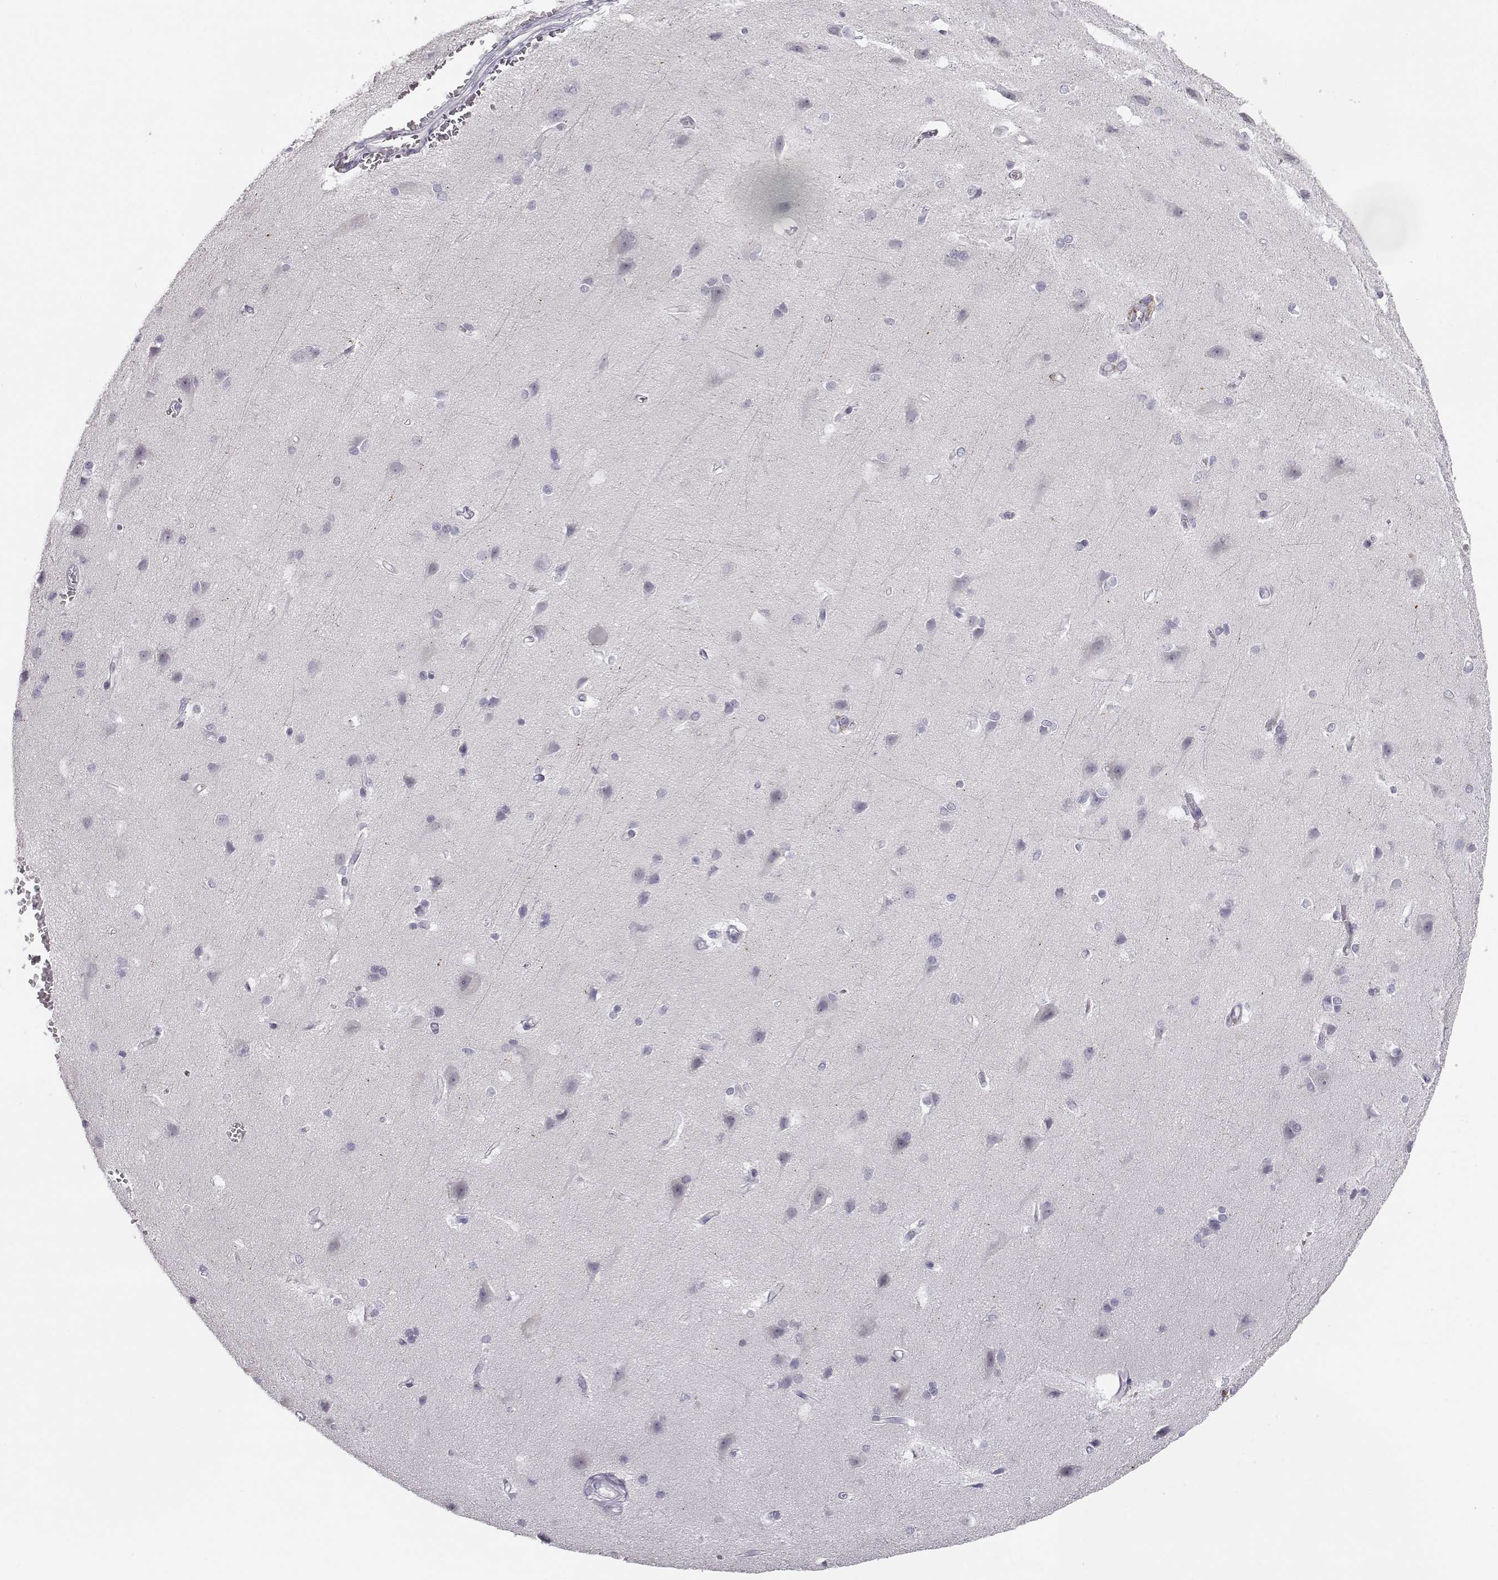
{"staining": {"intensity": "negative", "quantity": "none", "location": "none"}, "tissue": "cerebral cortex", "cell_type": "Endothelial cells", "image_type": "normal", "snomed": [{"axis": "morphology", "description": "Normal tissue, NOS"}, {"axis": "topography", "description": "Cerebral cortex"}], "caption": "There is no significant staining in endothelial cells of cerebral cortex. (DAB immunohistochemistry (IHC) visualized using brightfield microscopy, high magnification).", "gene": "MYCBPAP", "patient": {"sex": "male", "age": 37}}